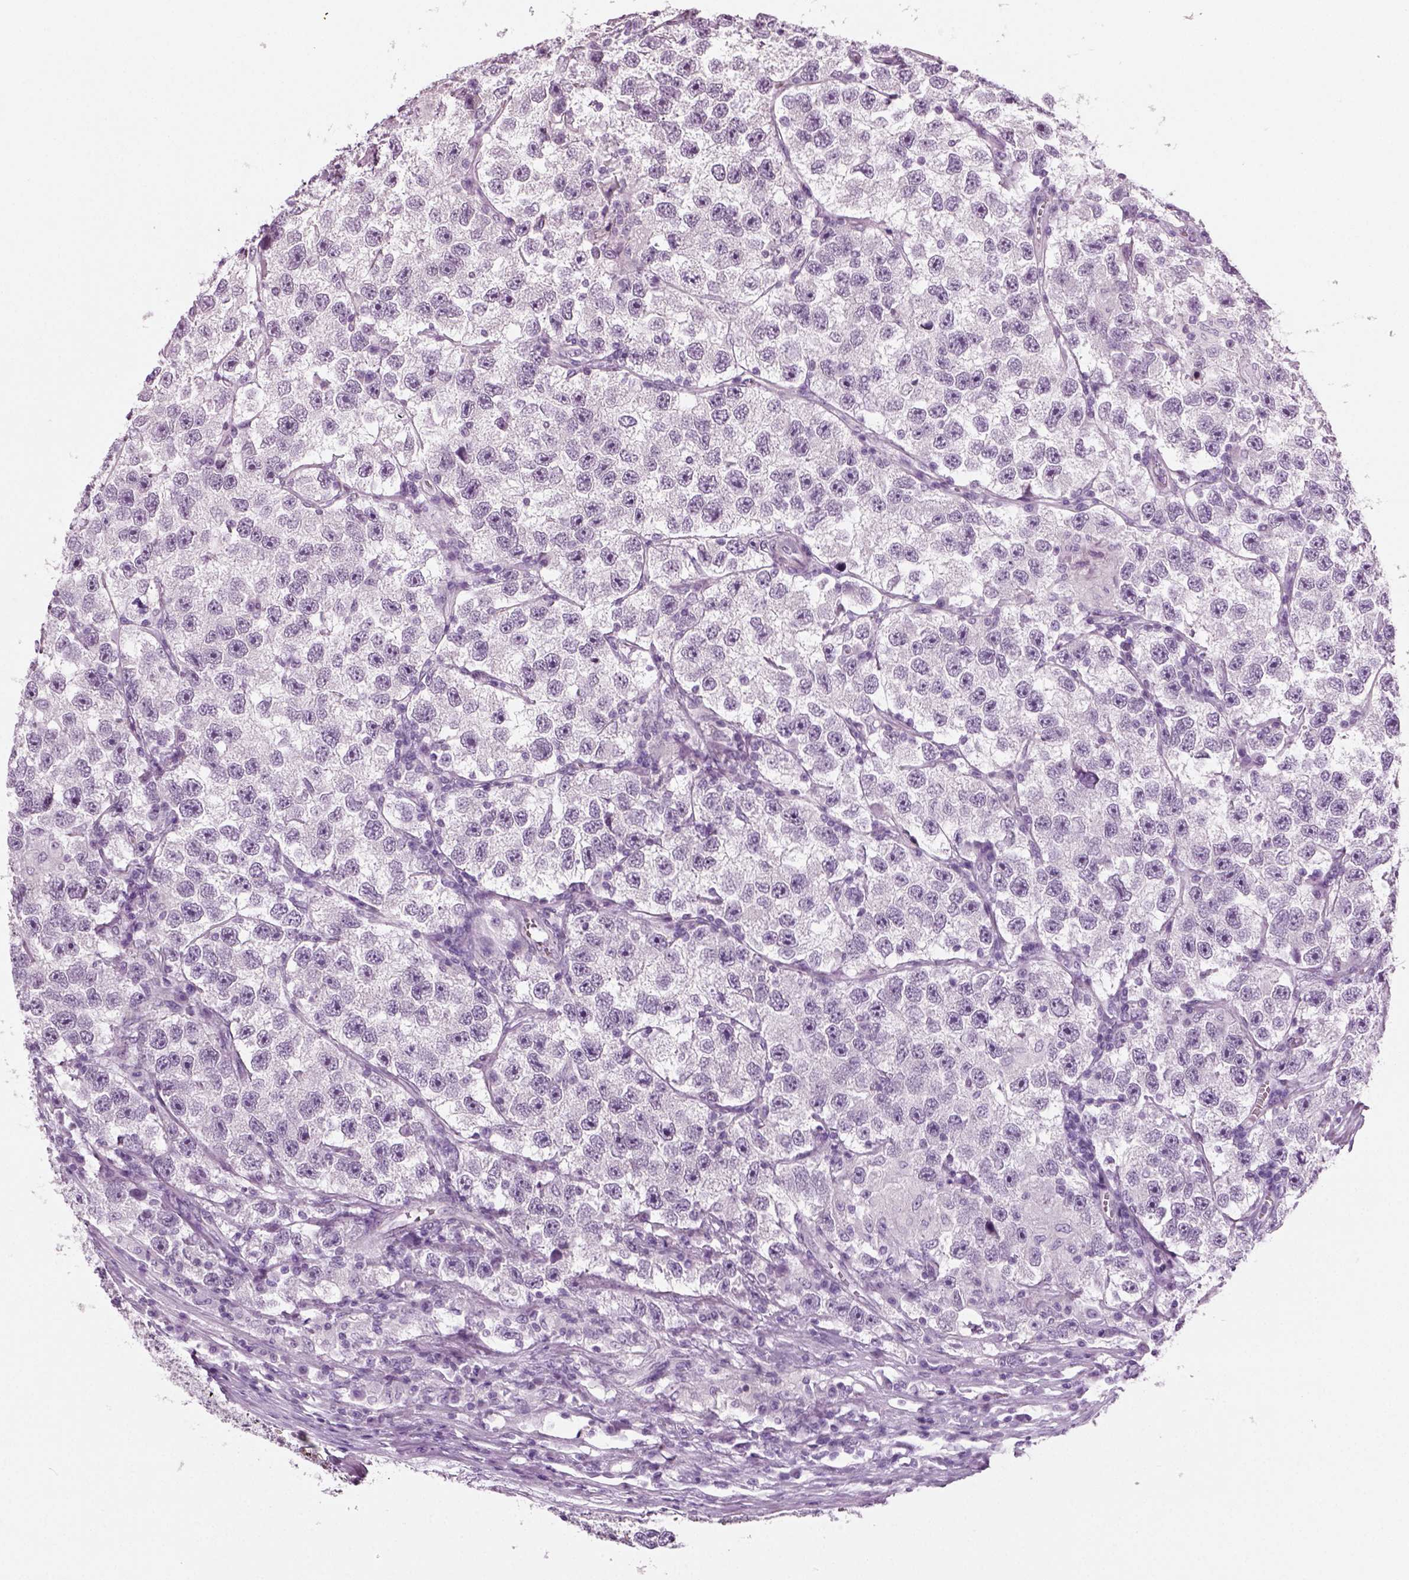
{"staining": {"intensity": "negative", "quantity": "none", "location": "none"}, "tissue": "testis cancer", "cell_type": "Tumor cells", "image_type": "cancer", "snomed": [{"axis": "morphology", "description": "Seminoma, NOS"}, {"axis": "topography", "description": "Testis"}], "caption": "DAB immunohistochemical staining of human testis cancer demonstrates no significant expression in tumor cells.", "gene": "SPATA31E1", "patient": {"sex": "male", "age": 26}}